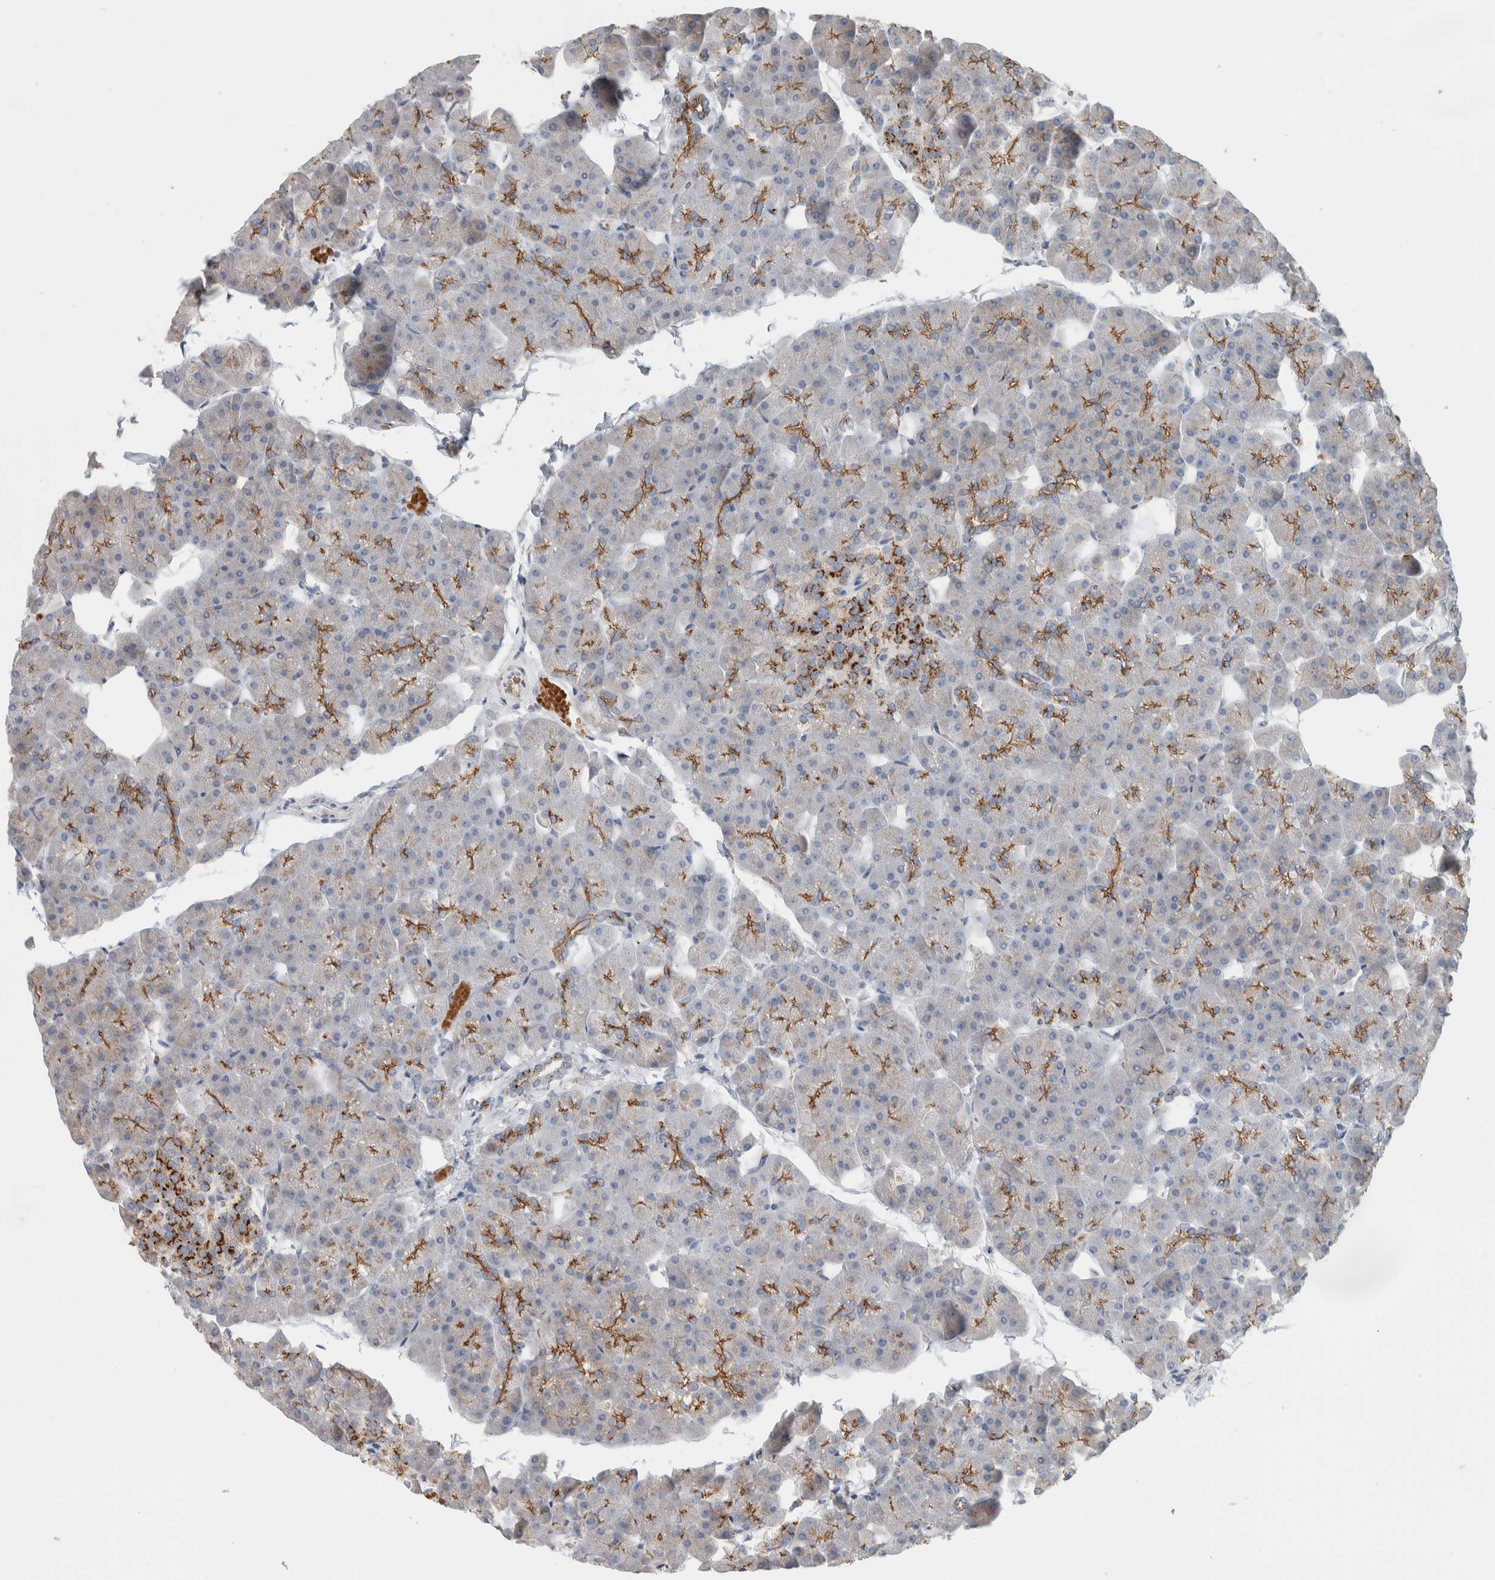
{"staining": {"intensity": "moderate", "quantity": "25%-75%", "location": "cytoplasmic/membranous"}, "tissue": "pancreas", "cell_type": "Exocrine glandular cells", "image_type": "normal", "snomed": [{"axis": "morphology", "description": "Normal tissue, NOS"}, {"axis": "topography", "description": "Pancreas"}], "caption": "Approximately 25%-75% of exocrine glandular cells in unremarkable pancreas exhibit moderate cytoplasmic/membranous protein expression as visualized by brown immunohistochemical staining.", "gene": "SLC38A10", "patient": {"sex": "male", "age": 35}}